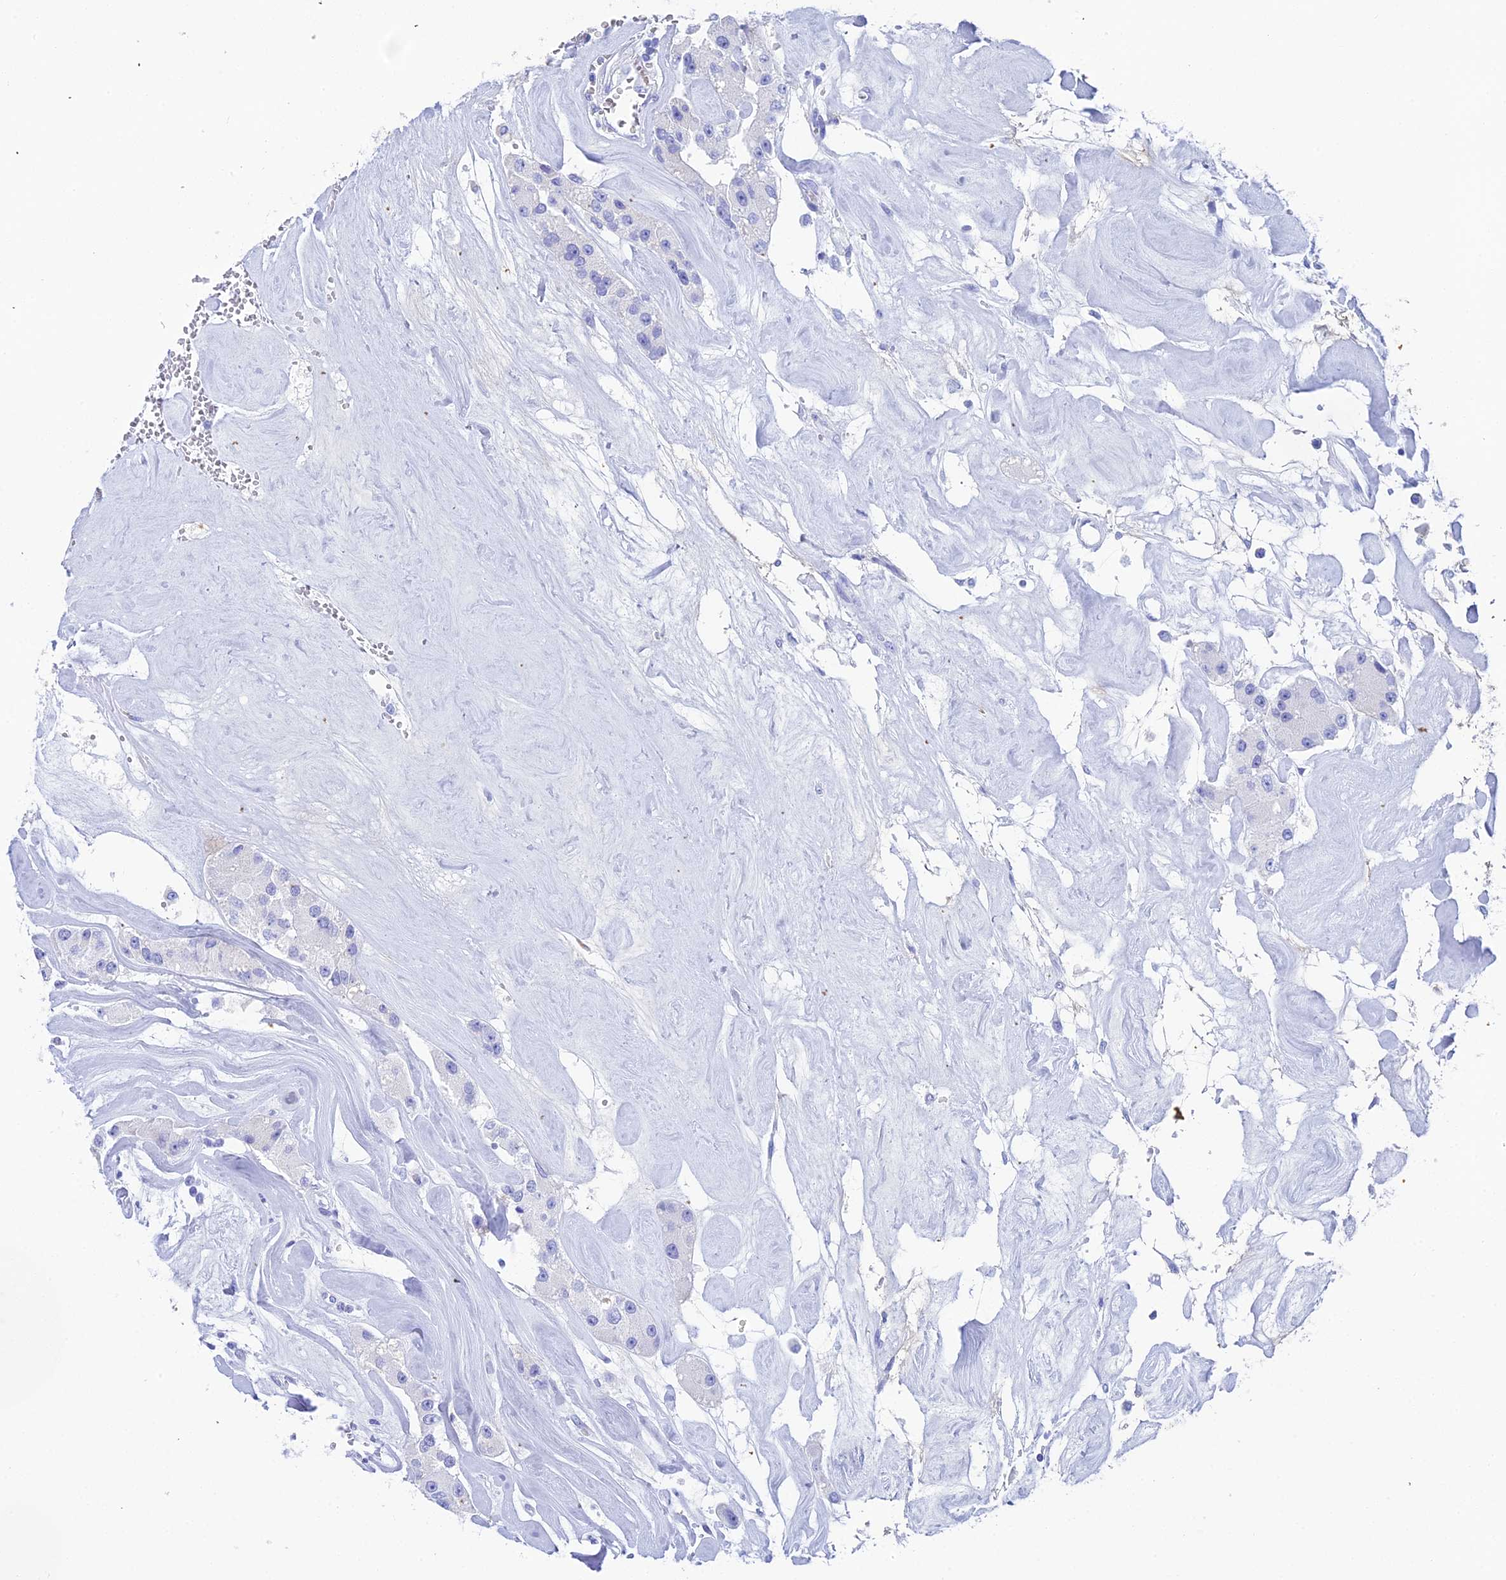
{"staining": {"intensity": "negative", "quantity": "none", "location": "none"}, "tissue": "carcinoid", "cell_type": "Tumor cells", "image_type": "cancer", "snomed": [{"axis": "morphology", "description": "Carcinoid, malignant, NOS"}, {"axis": "topography", "description": "Pancreas"}], "caption": "DAB immunohistochemical staining of human carcinoid reveals no significant expression in tumor cells. The staining was performed using DAB to visualize the protein expression in brown, while the nuclei were stained in blue with hematoxylin (Magnification: 20x).", "gene": "REG1A", "patient": {"sex": "male", "age": 41}}